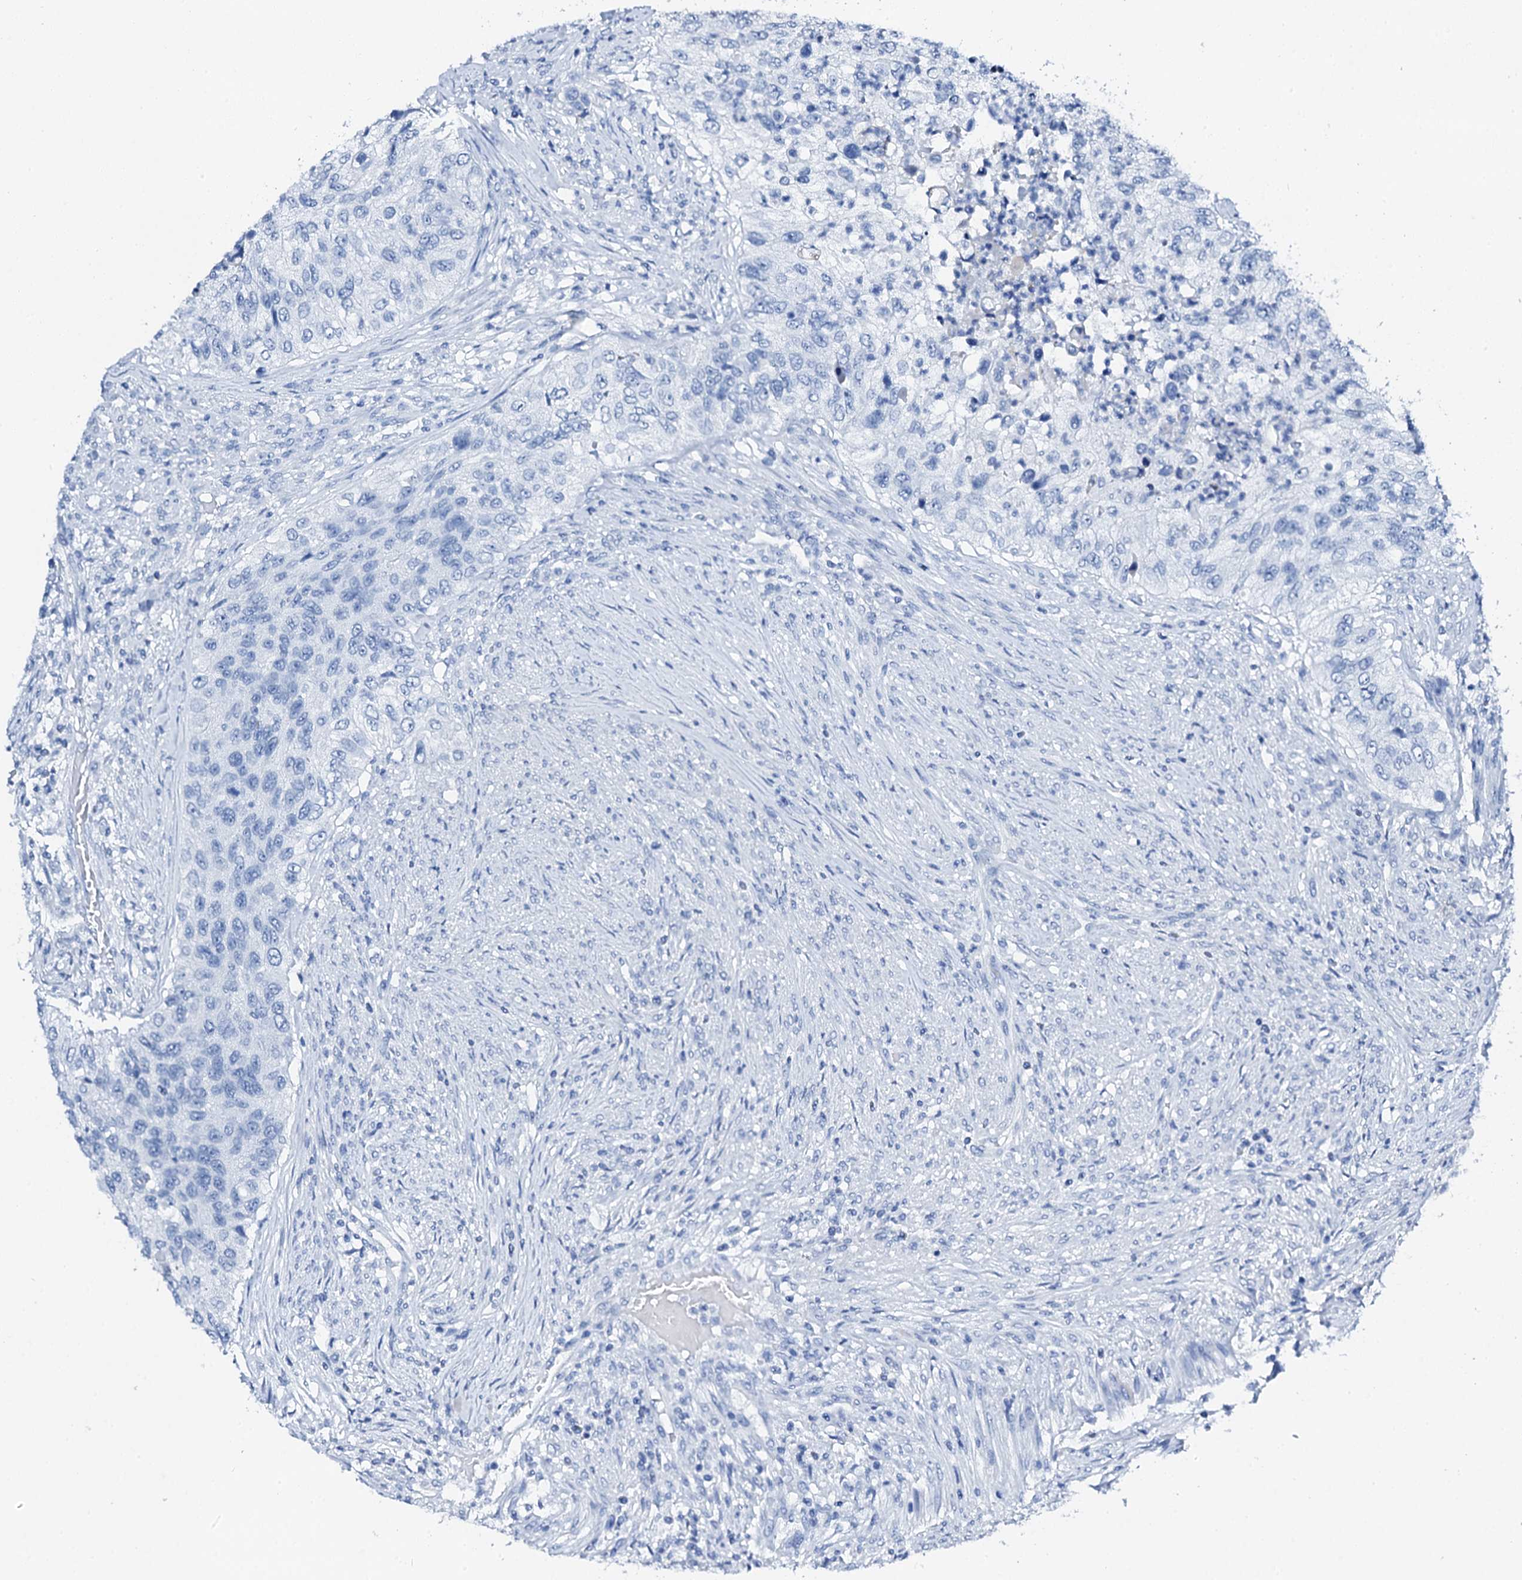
{"staining": {"intensity": "negative", "quantity": "none", "location": "none"}, "tissue": "urothelial cancer", "cell_type": "Tumor cells", "image_type": "cancer", "snomed": [{"axis": "morphology", "description": "Urothelial carcinoma, High grade"}, {"axis": "topography", "description": "Urinary bladder"}], "caption": "Tumor cells are negative for protein expression in human urothelial cancer.", "gene": "PTH", "patient": {"sex": "female", "age": 60}}